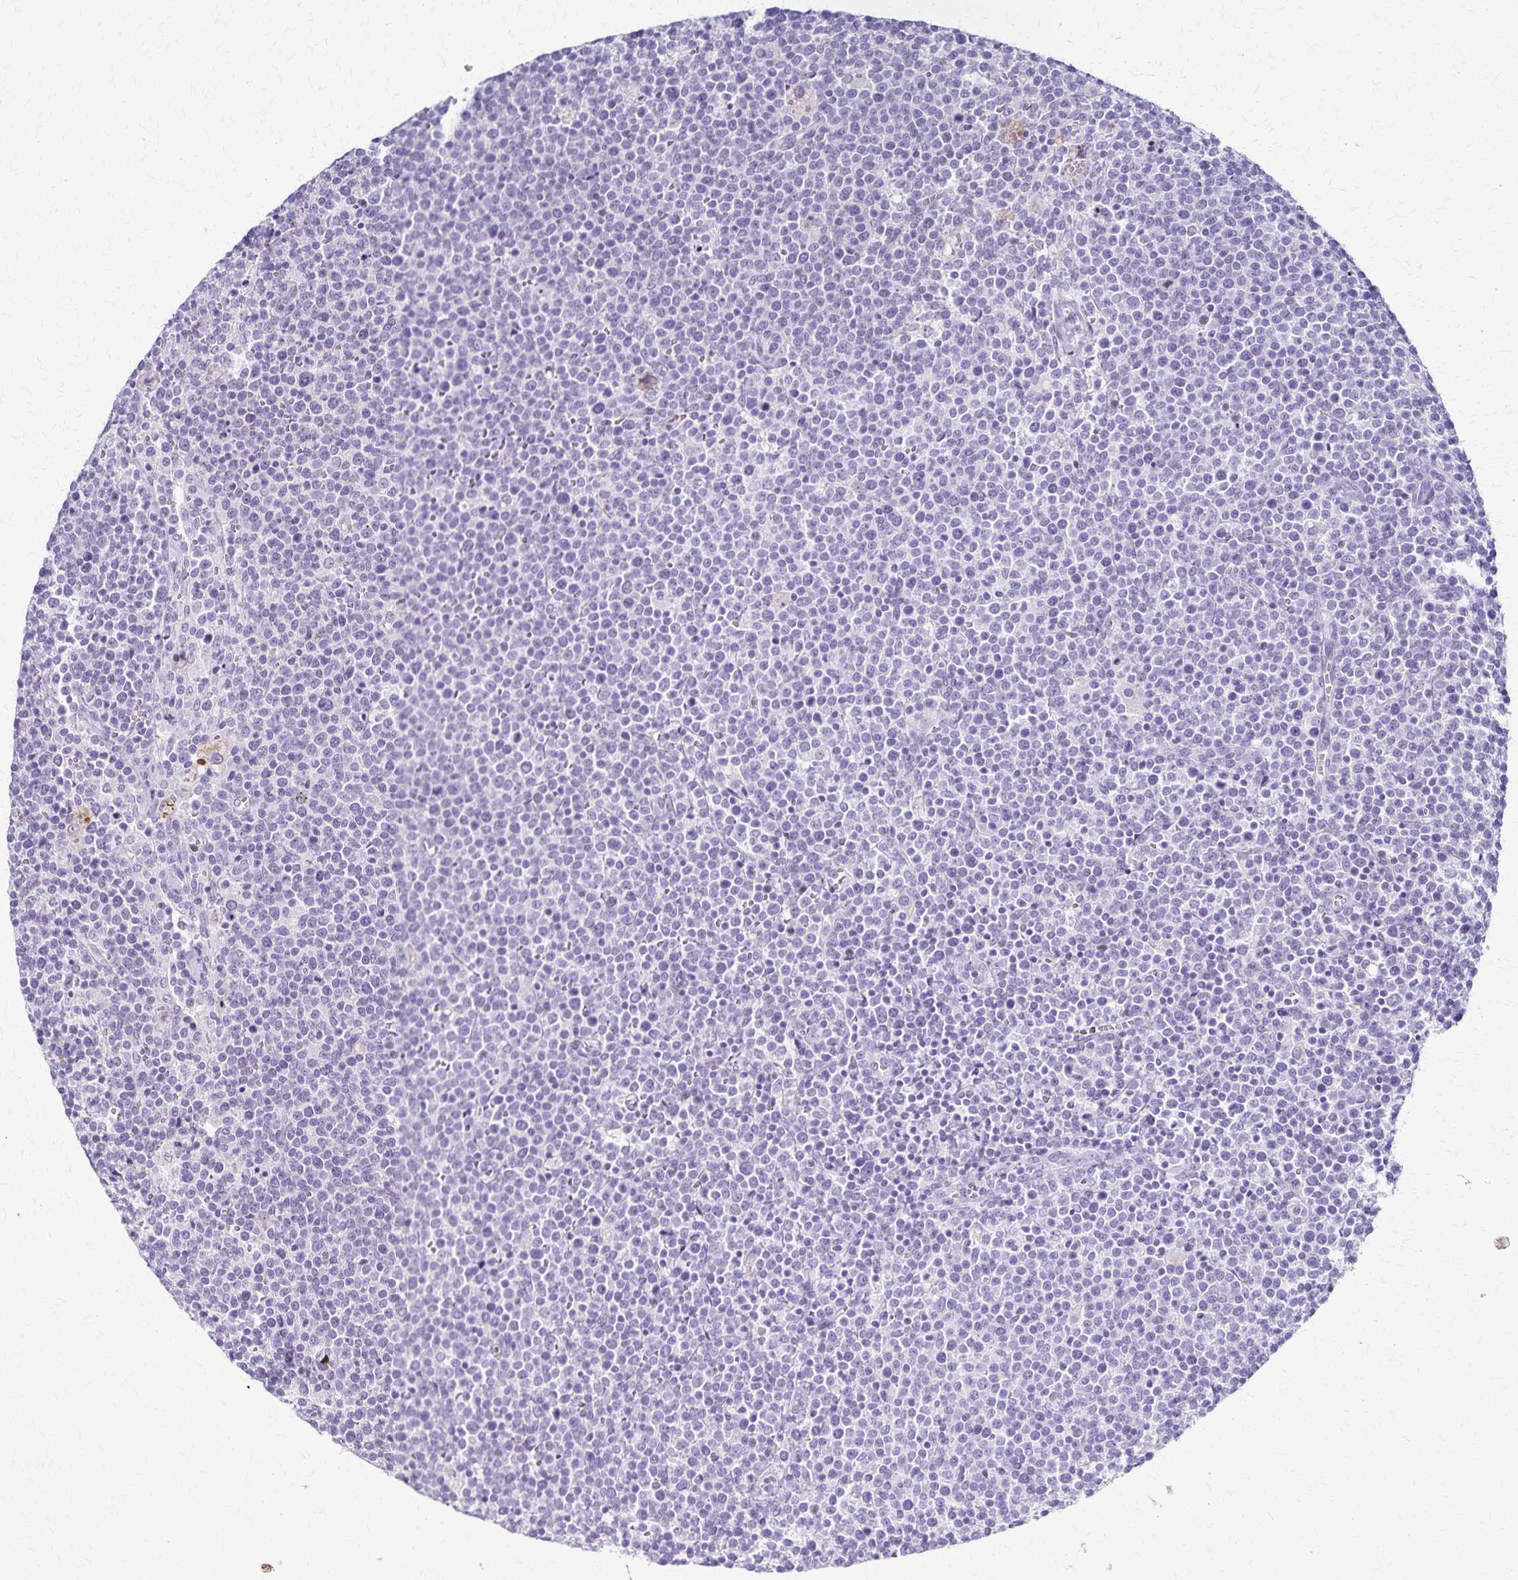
{"staining": {"intensity": "negative", "quantity": "none", "location": "none"}, "tissue": "lymphoma", "cell_type": "Tumor cells", "image_type": "cancer", "snomed": [{"axis": "morphology", "description": "Malignant lymphoma, non-Hodgkin's type, High grade"}, {"axis": "topography", "description": "Lymph node"}], "caption": "Protein analysis of lymphoma exhibits no significant staining in tumor cells. (DAB (3,3'-diaminobenzidine) immunohistochemistry with hematoxylin counter stain).", "gene": "TMEM60", "patient": {"sex": "male", "age": 61}}